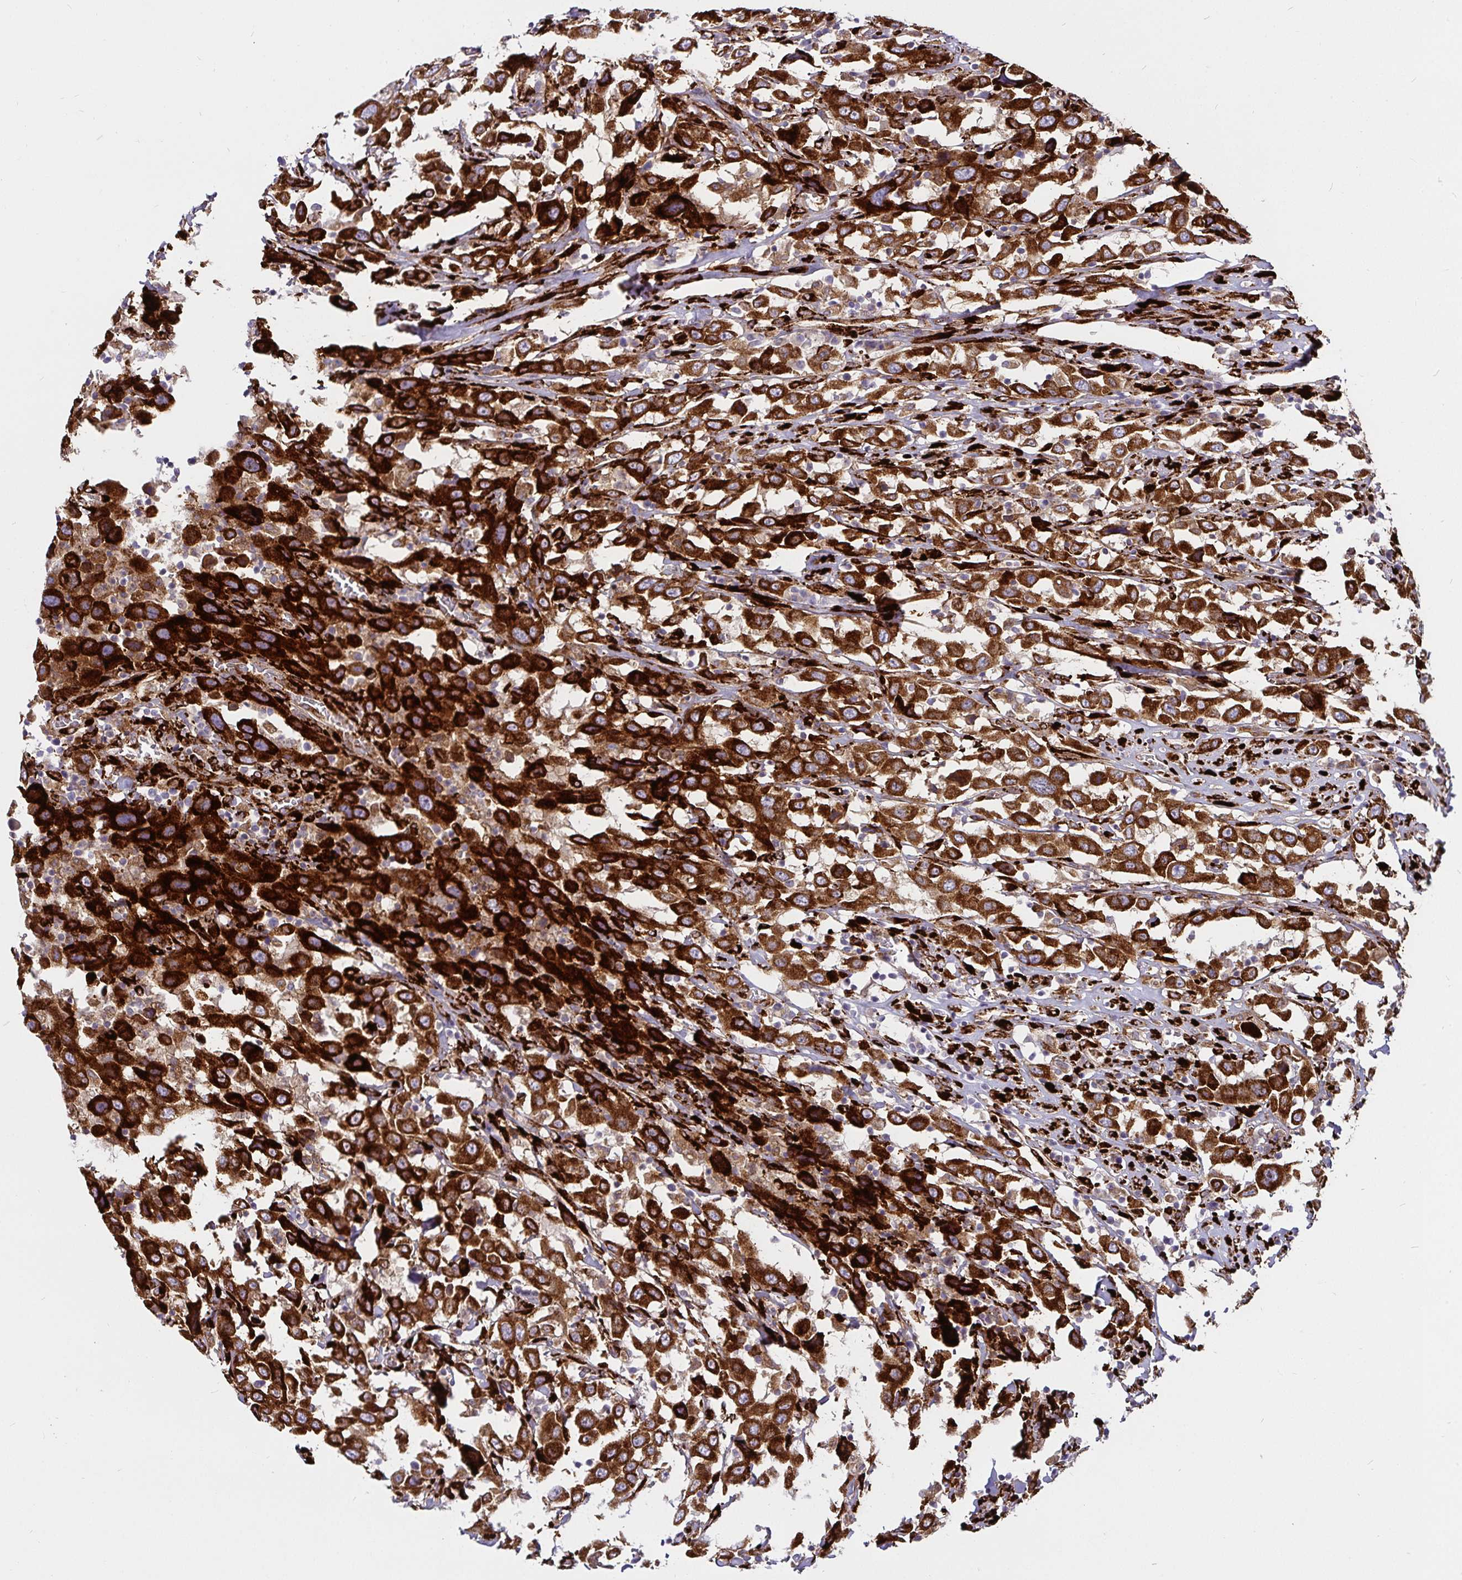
{"staining": {"intensity": "strong", "quantity": ">75%", "location": "cytoplasmic/membranous"}, "tissue": "urothelial cancer", "cell_type": "Tumor cells", "image_type": "cancer", "snomed": [{"axis": "morphology", "description": "Urothelial carcinoma, High grade"}, {"axis": "topography", "description": "Urinary bladder"}], "caption": "Immunohistochemistry (IHC) micrograph of urothelial cancer stained for a protein (brown), which displays high levels of strong cytoplasmic/membranous positivity in about >75% of tumor cells.", "gene": "P4HA2", "patient": {"sex": "male", "age": 61}}